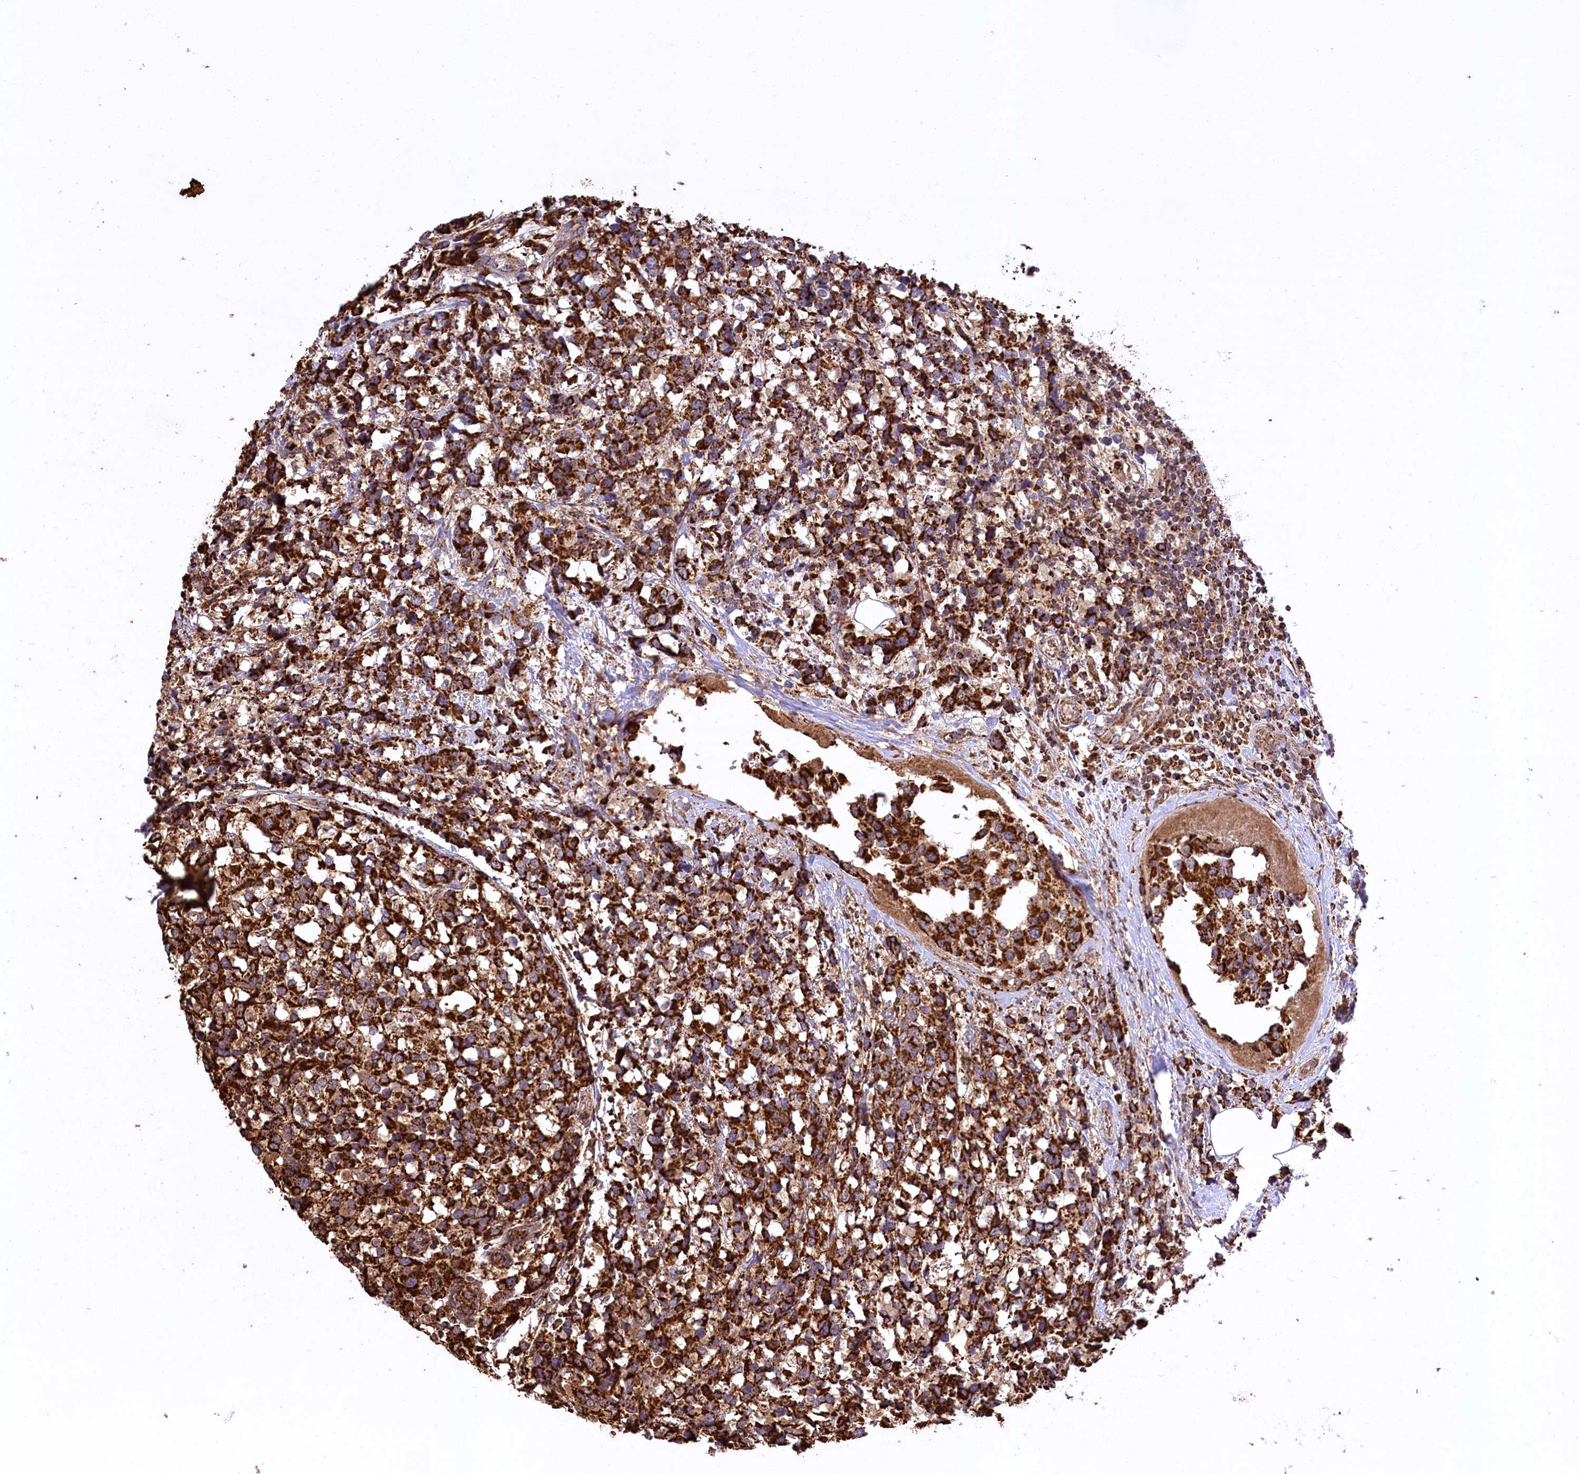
{"staining": {"intensity": "strong", "quantity": ">75%", "location": "cytoplasmic/membranous"}, "tissue": "breast cancer", "cell_type": "Tumor cells", "image_type": "cancer", "snomed": [{"axis": "morphology", "description": "Lobular carcinoma"}, {"axis": "topography", "description": "Breast"}], "caption": "A brown stain shows strong cytoplasmic/membranous staining of a protein in human lobular carcinoma (breast) tumor cells.", "gene": "CARD19", "patient": {"sex": "female", "age": 59}}